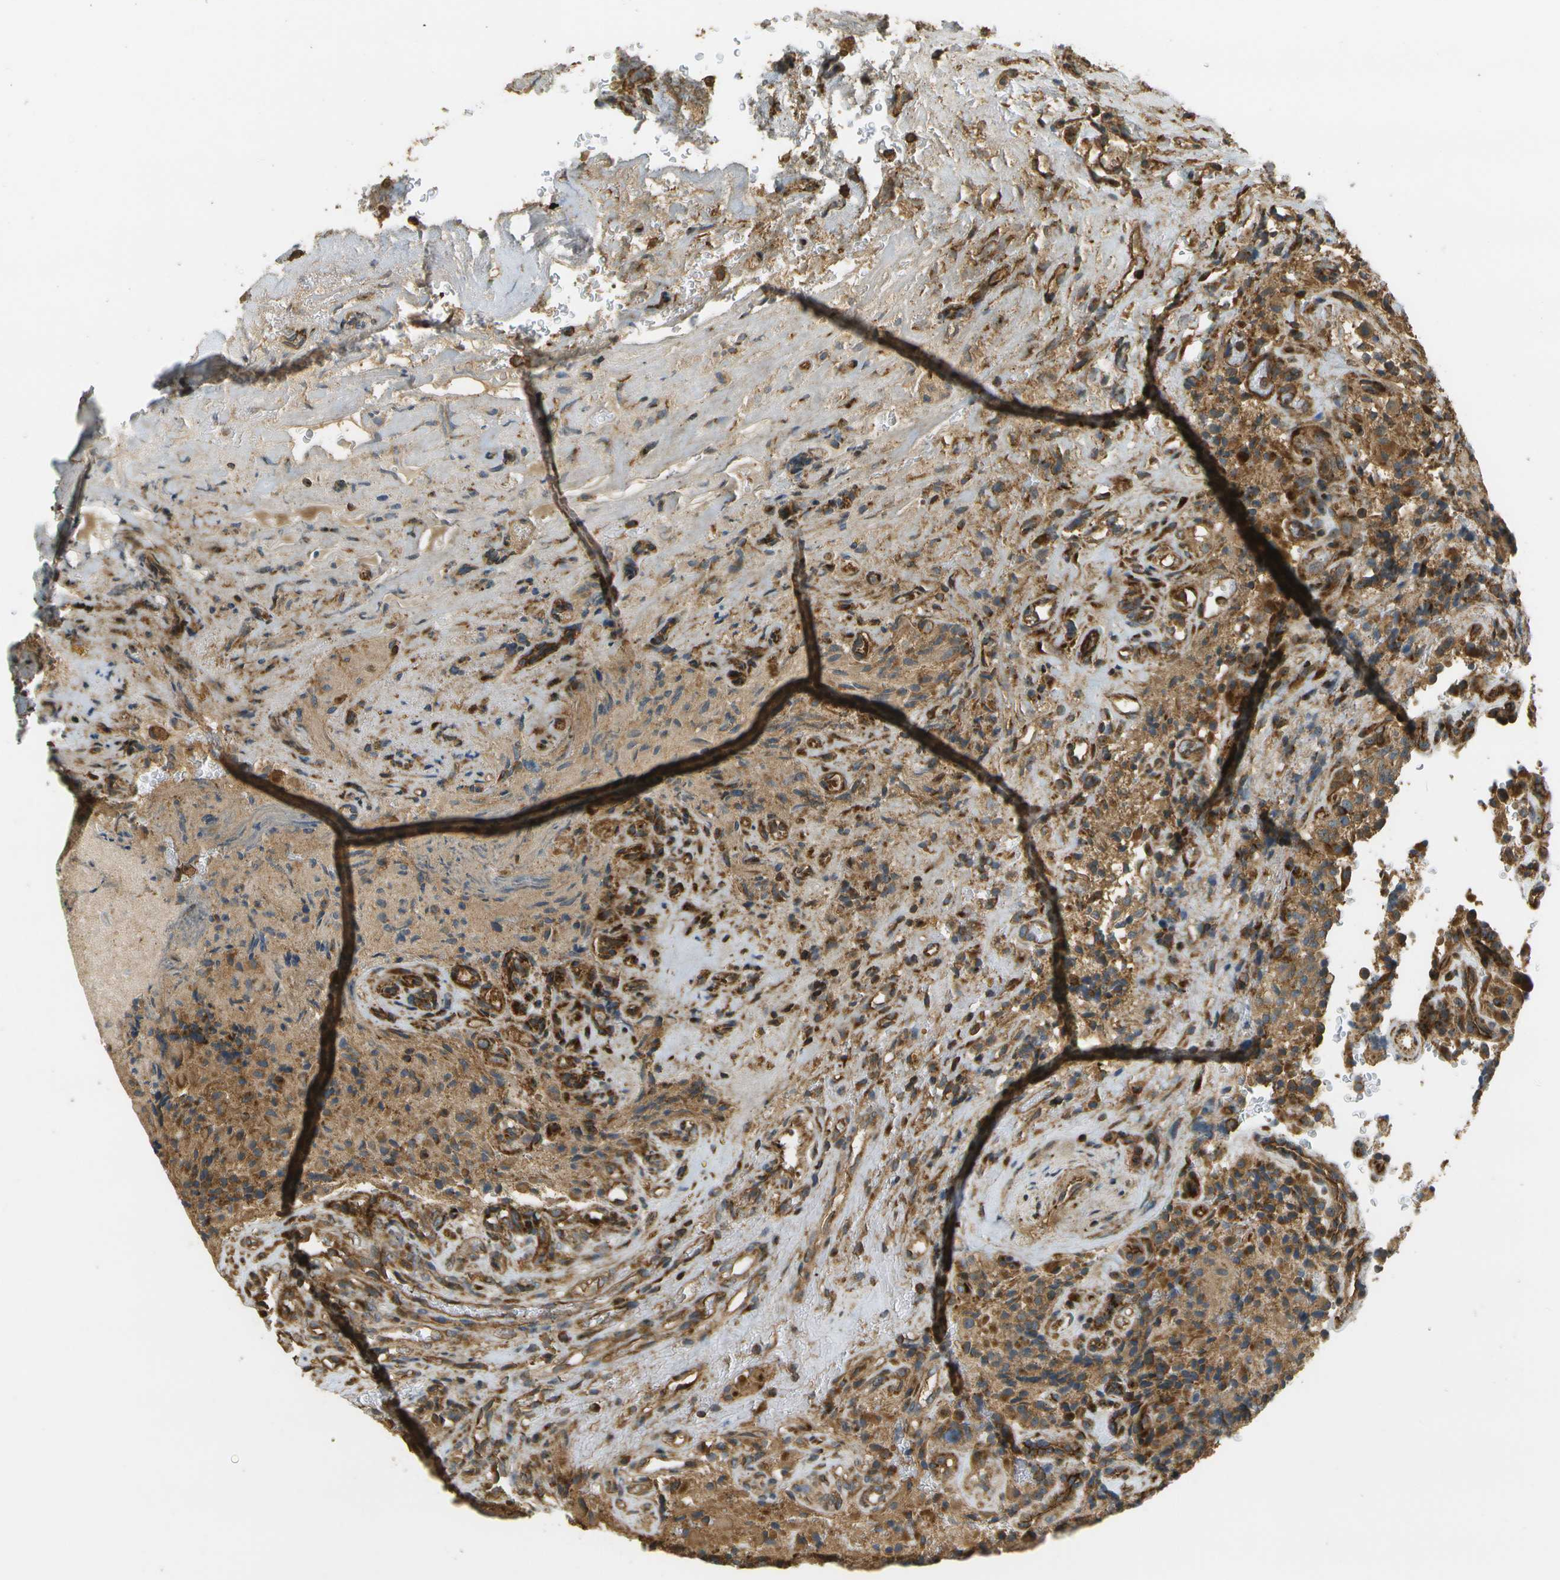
{"staining": {"intensity": "moderate", "quantity": ">75%", "location": "cytoplasmic/membranous"}, "tissue": "glioma", "cell_type": "Tumor cells", "image_type": "cancer", "snomed": [{"axis": "morphology", "description": "Glioma, malignant, High grade"}, {"axis": "topography", "description": "Brain"}], "caption": "A histopathology image of glioma stained for a protein displays moderate cytoplasmic/membranous brown staining in tumor cells.", "gene": "LRP12", "patient": {"sex": "male", "age": 71}}